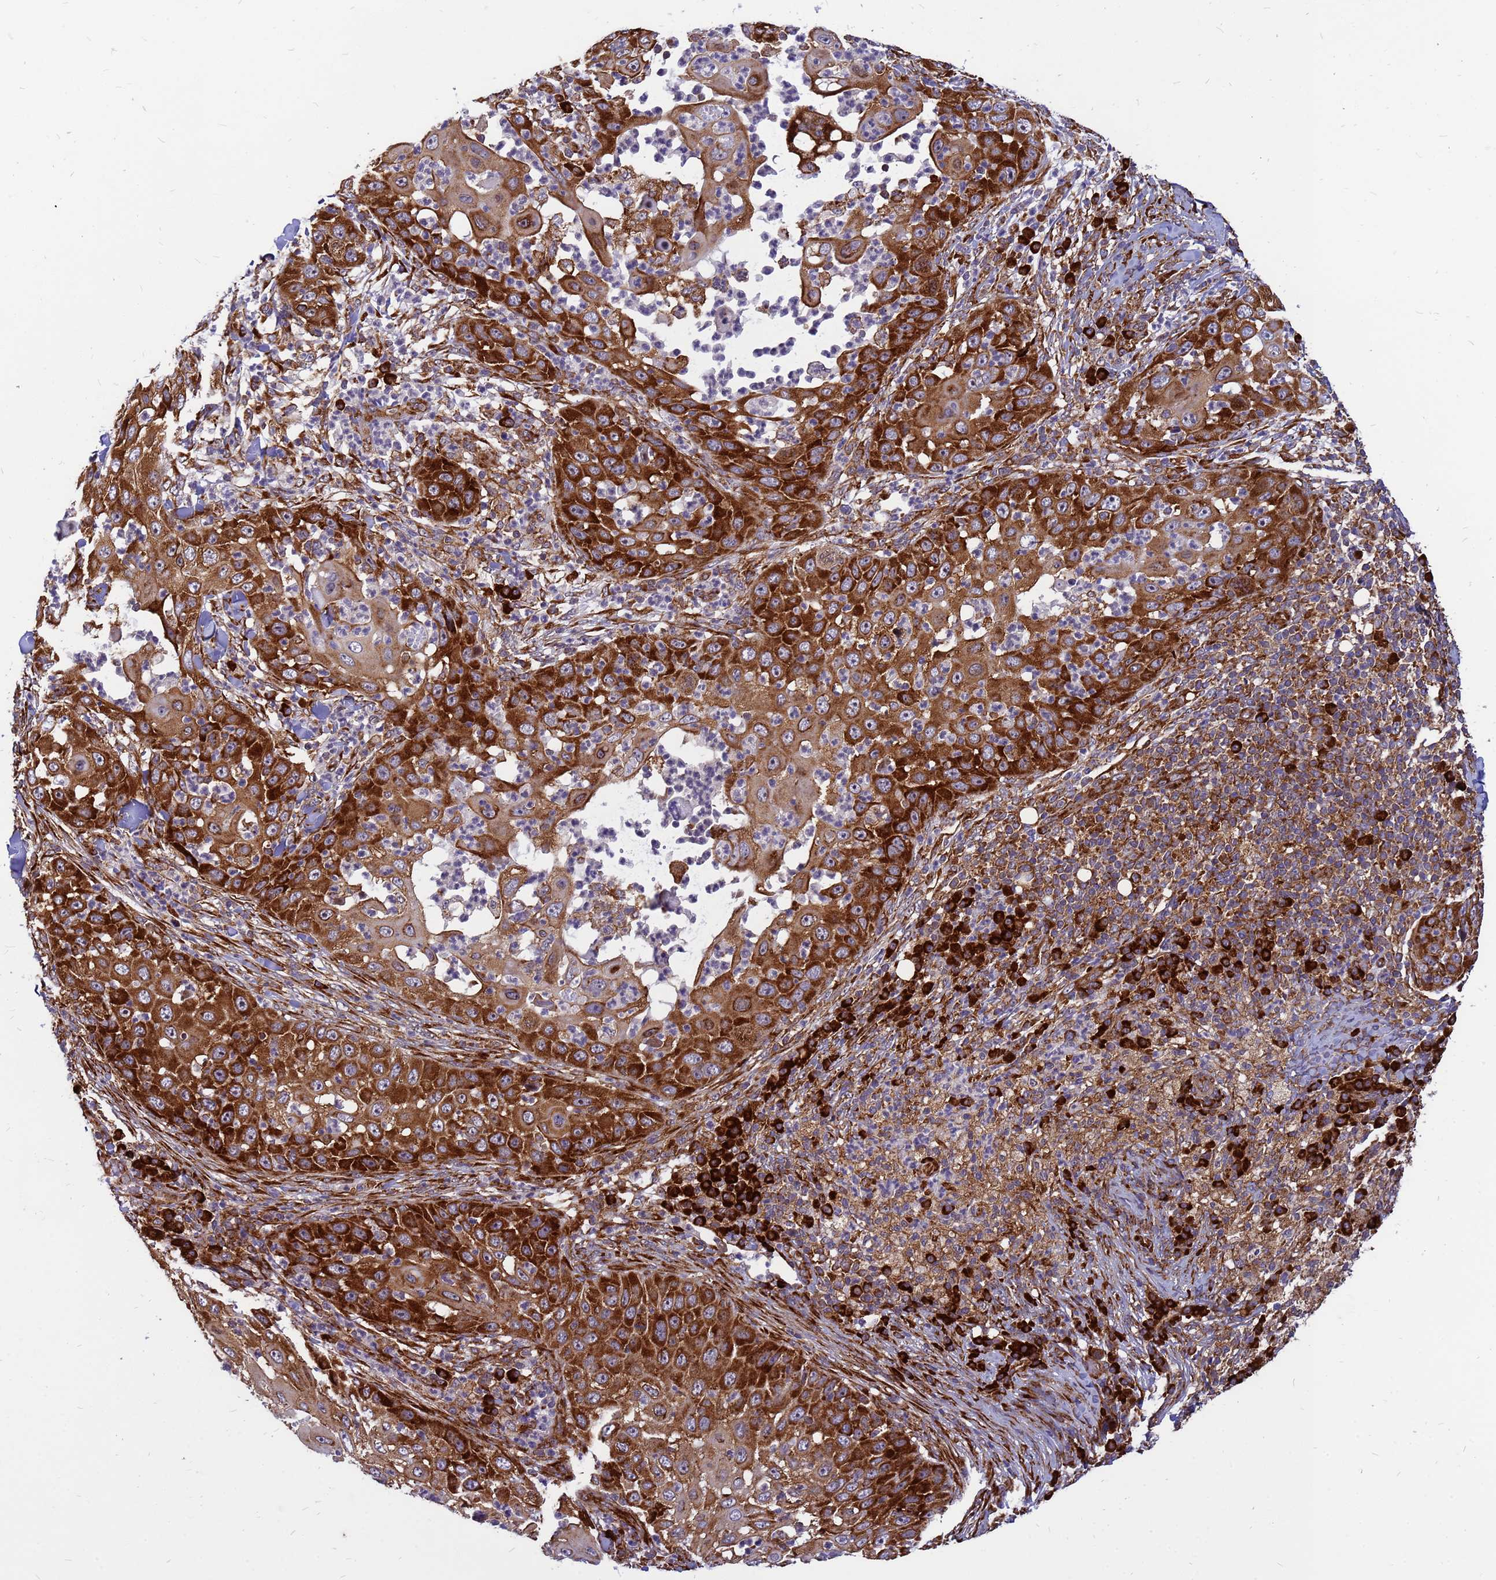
{"staining": {"intensity": "strong", "quantity": ">75%", "location": "cytoplasmic/membranous"}, "tissue": "skin cancer", "cell_type": "Tumor cells", "image_type": "cancer", "snomed": [{"axis": "morphology", "description": "Squamous cell carcinoma, NOS"}, {"axis": "topography", "description": "Skin"}], "caption": "Tumor cells reveal high levels of strong cytoplasmic/membranous positivity in about >75% of cells in squamous cell carcinoma (skin). The staining was performed using DAB, with brown indicating positive protein expression. Nuclei are stained blue with hematoxylin.", "gene": "RPL8", "patient": {"sex": "female", "age": 44}}